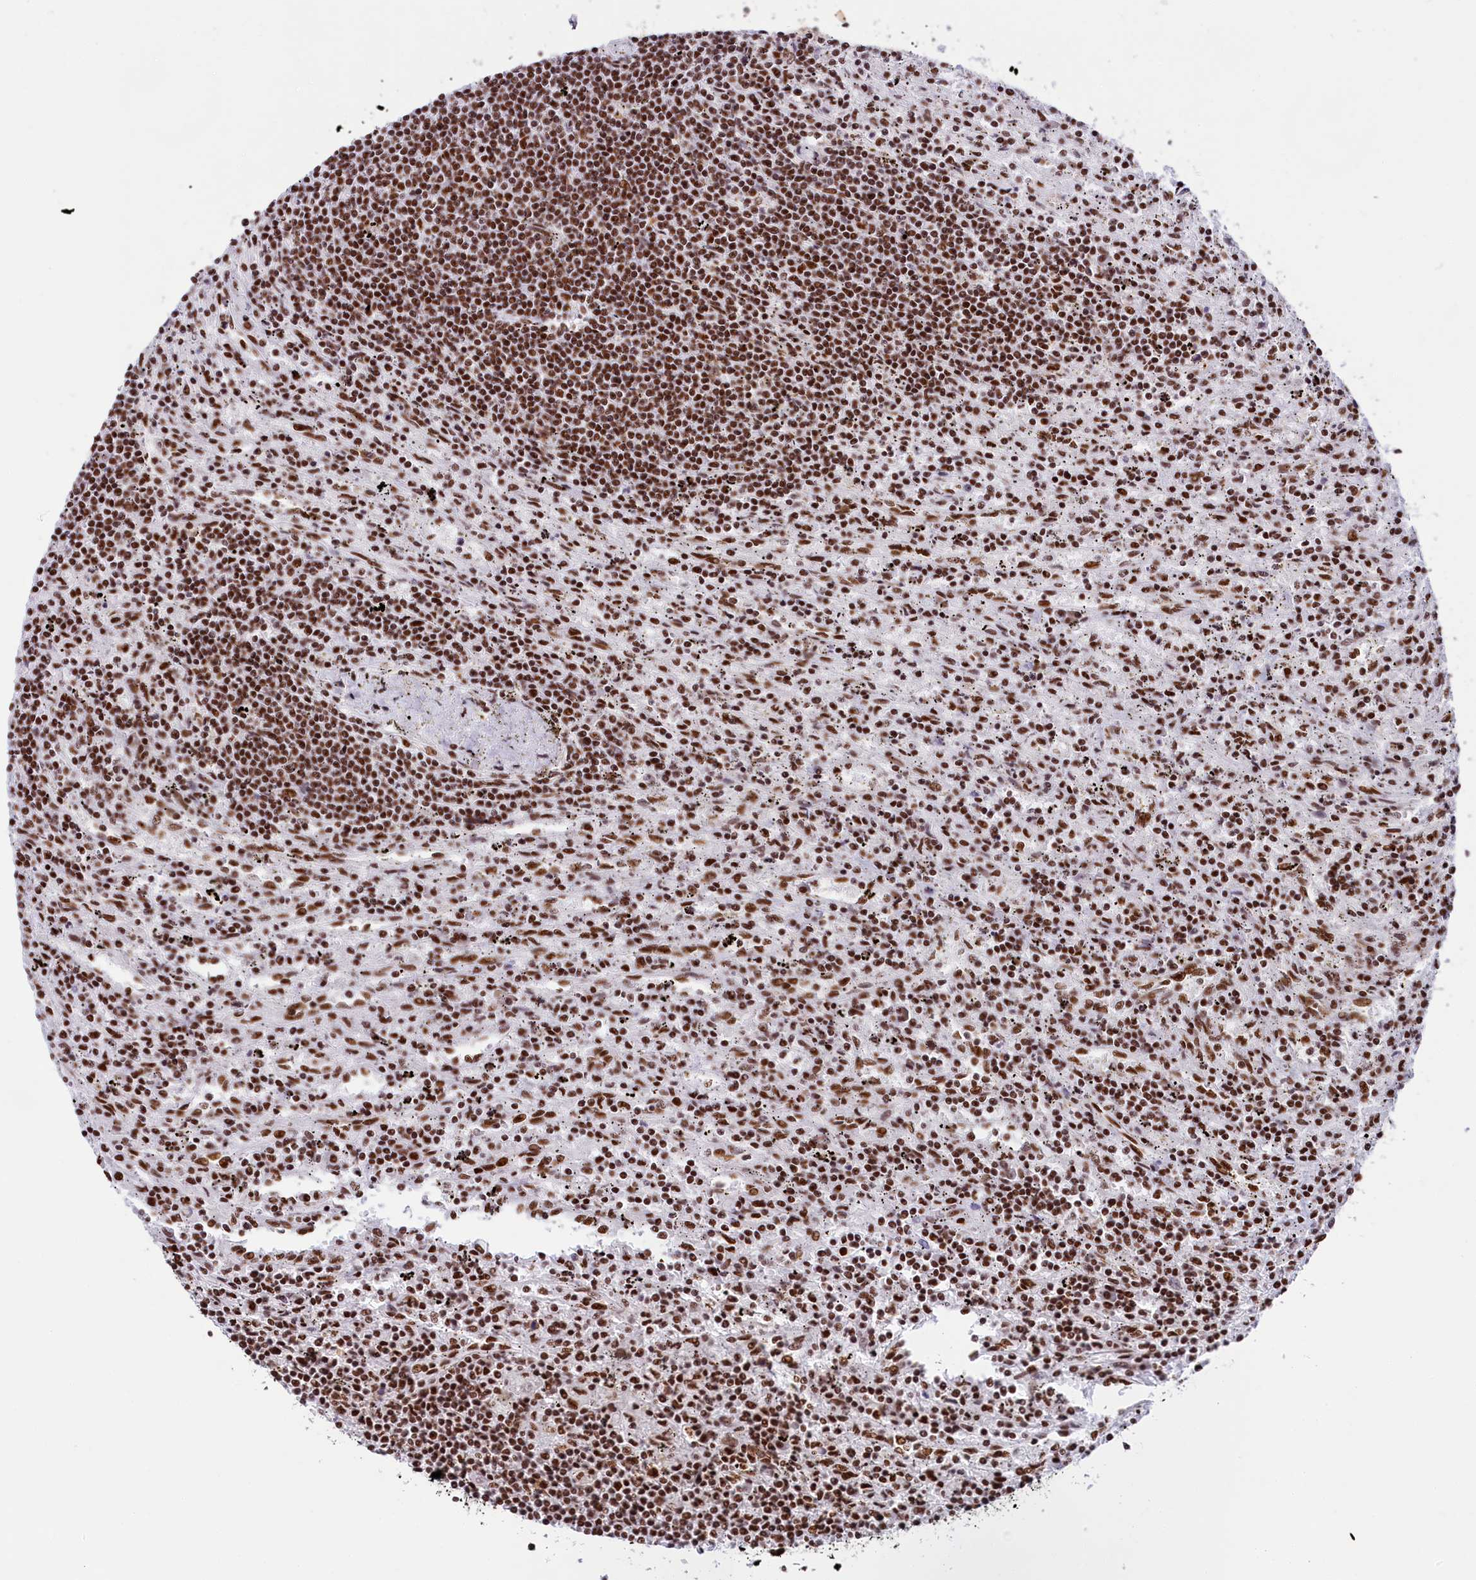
{"staining": {"intensity": "strong", "quantity": ">75%", "location": "nuclear"}, "tissue": "lymphoma", "cell_type": "Tumor cells", "image_type": "cancer", "snomed": [{"axis": "morphology", "description": "Malignant lymphoma, non-Hodgkin's type, Low grade"}, {"axis": "topography", "description": "Spleen"}], "caption": "Lymphoma was stained to show a protein in brown. There is high levels of strong nuclear expression in about >75% of tumor cells.", "gene": "SNRNP70", "patient": {"sex": "male", "age": 76}}